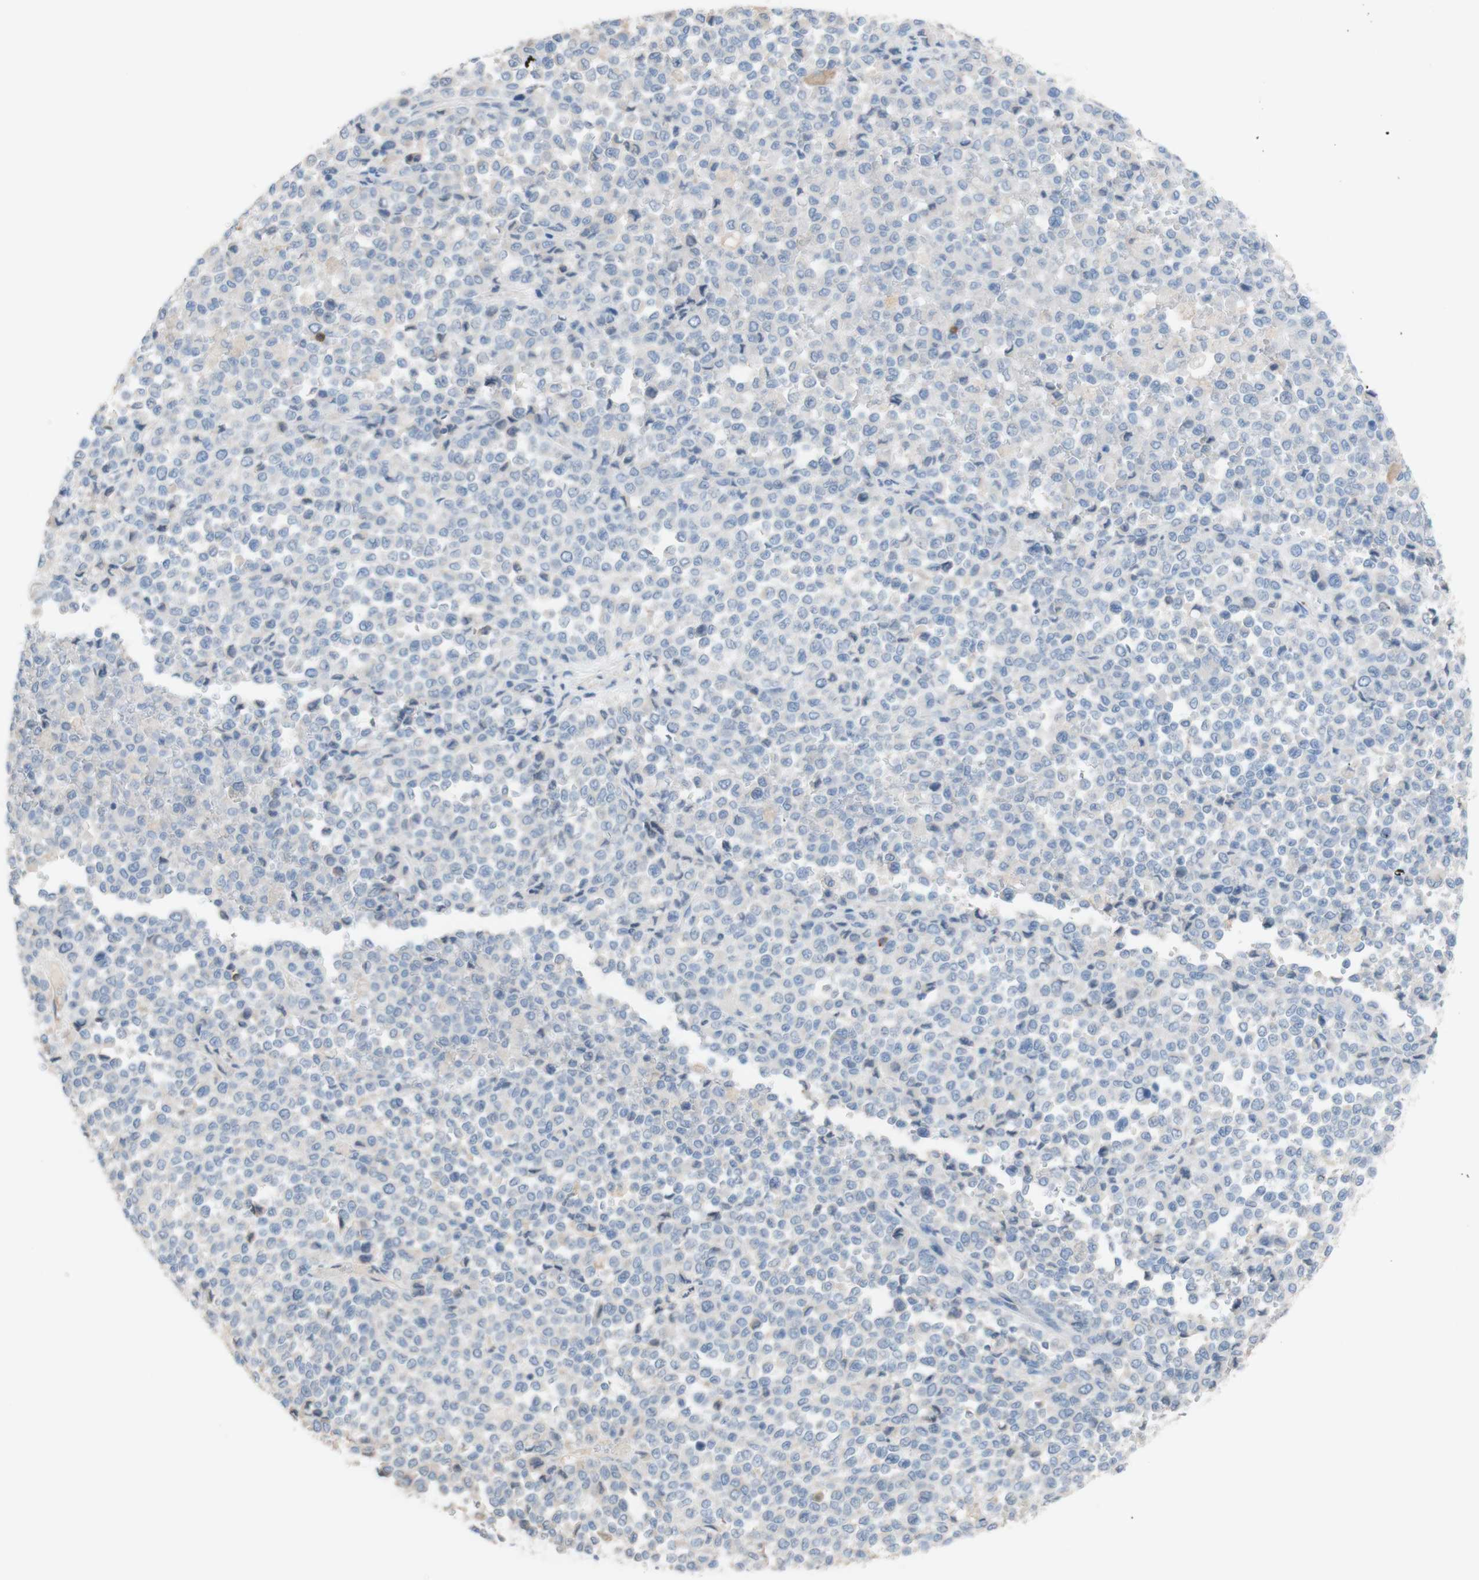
{"staining": {"intensity": "negative", "quantity": "none", "location": "none"}, "tissue": "melanoma", "cell_type": "Tumor cells", "image_type": "cancer", "snomed": [{"axis": "morphology", "description": "Malignant melanoma, Metastatic site"}, {"axis": "topography", "description": "Pancreas"}], "caption": "IHC of human melanoma exhibits no staining in tumor cells.", "gene": "PACSIN1", "patient": {"sex": "female", "age": 30}}